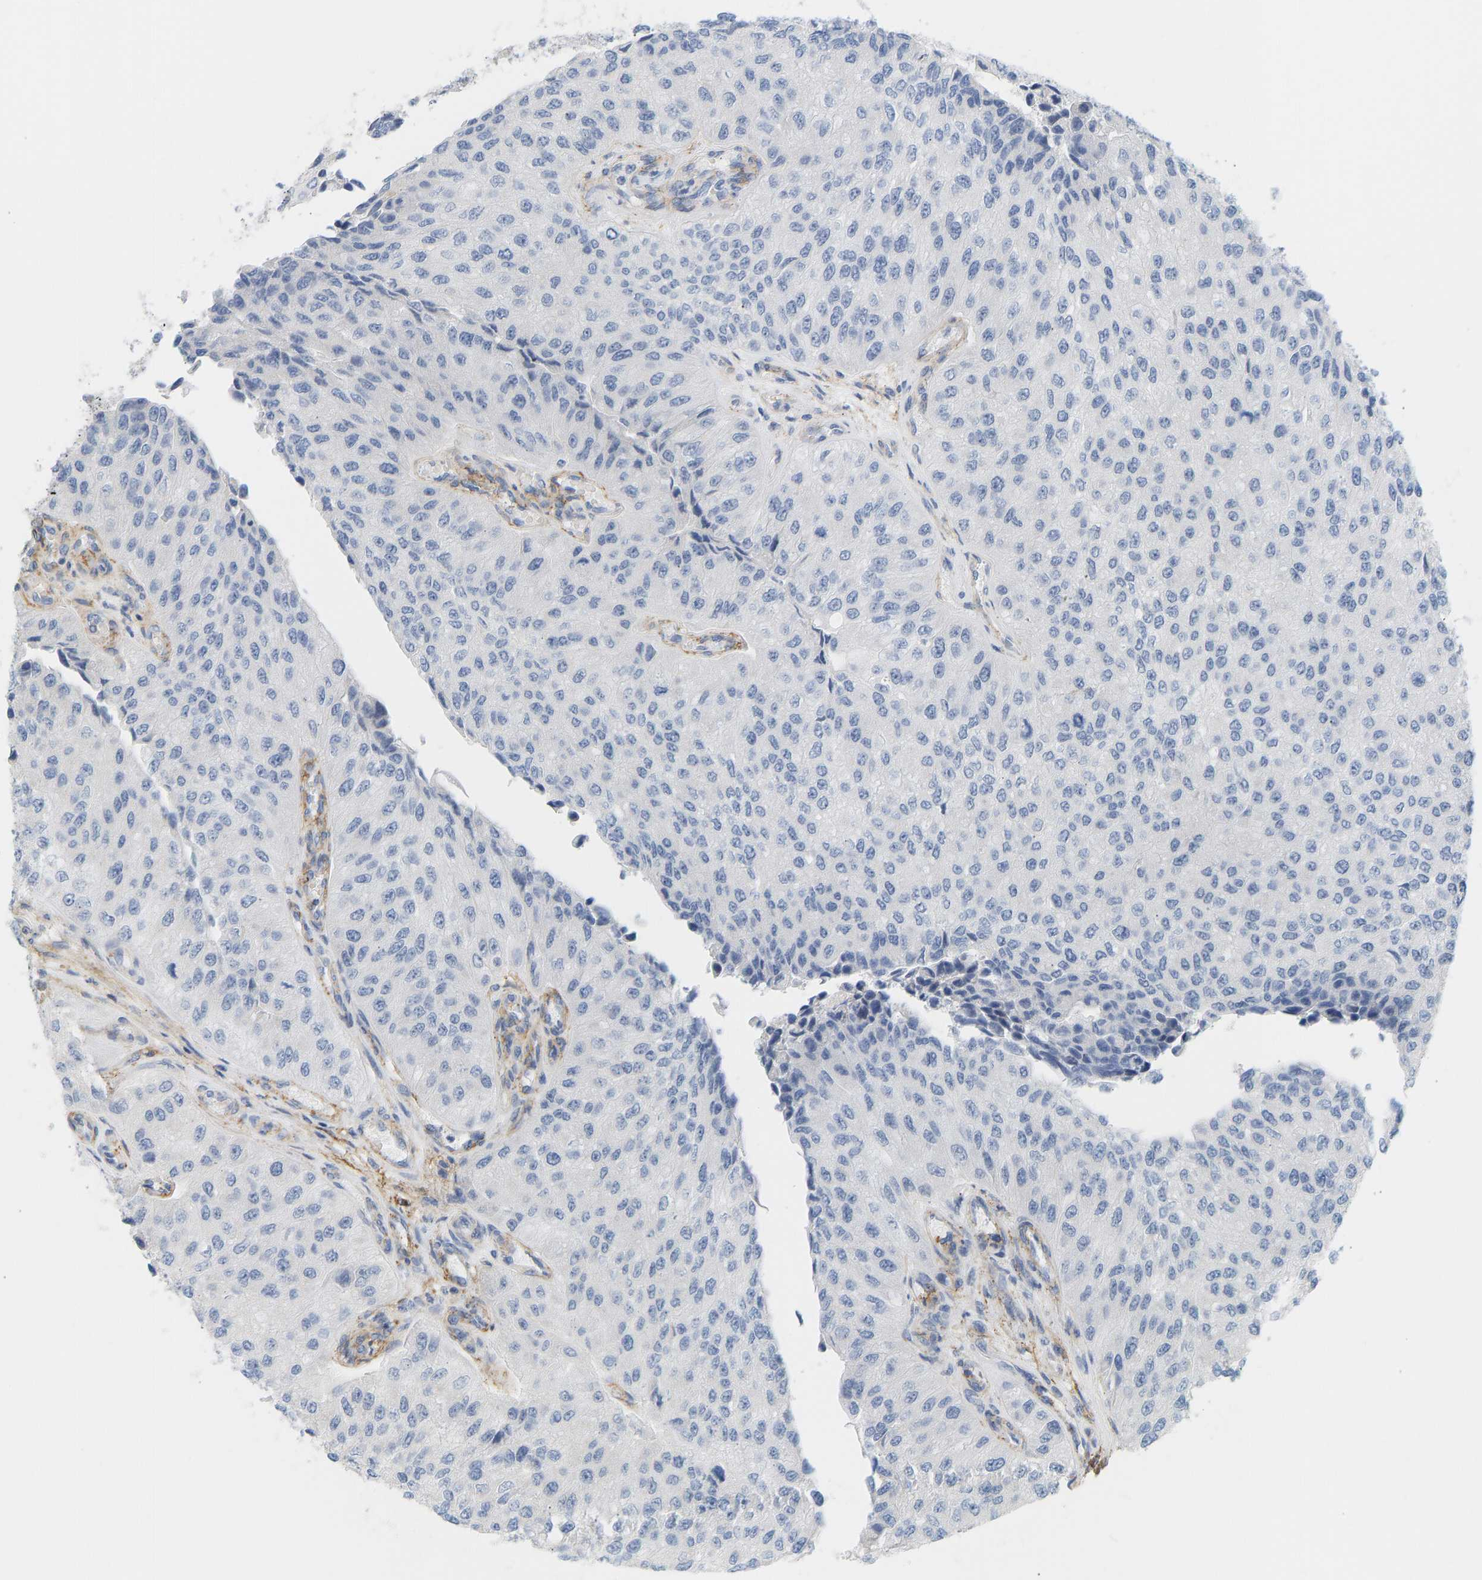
{"staining": {"intensity": "negative", "quantity": "none", "location": "none"}, "tissue": "urothelial cancer", "cell_type": "Tumor cells", "image_type": "cancer", "snomed": [{"axis": "morphology", "description": "Urothelial carcinoma, High grade"}, {"axis": "topography", "description": "Kidney"}, {"axis": "topography", "description": "Urinary bladder"}], "caption": "Image shows no protein expression in tumor cells of urothelial cancer tissue.", "gene": "BVES", "patient": {"sex": "male", "age": 77}}